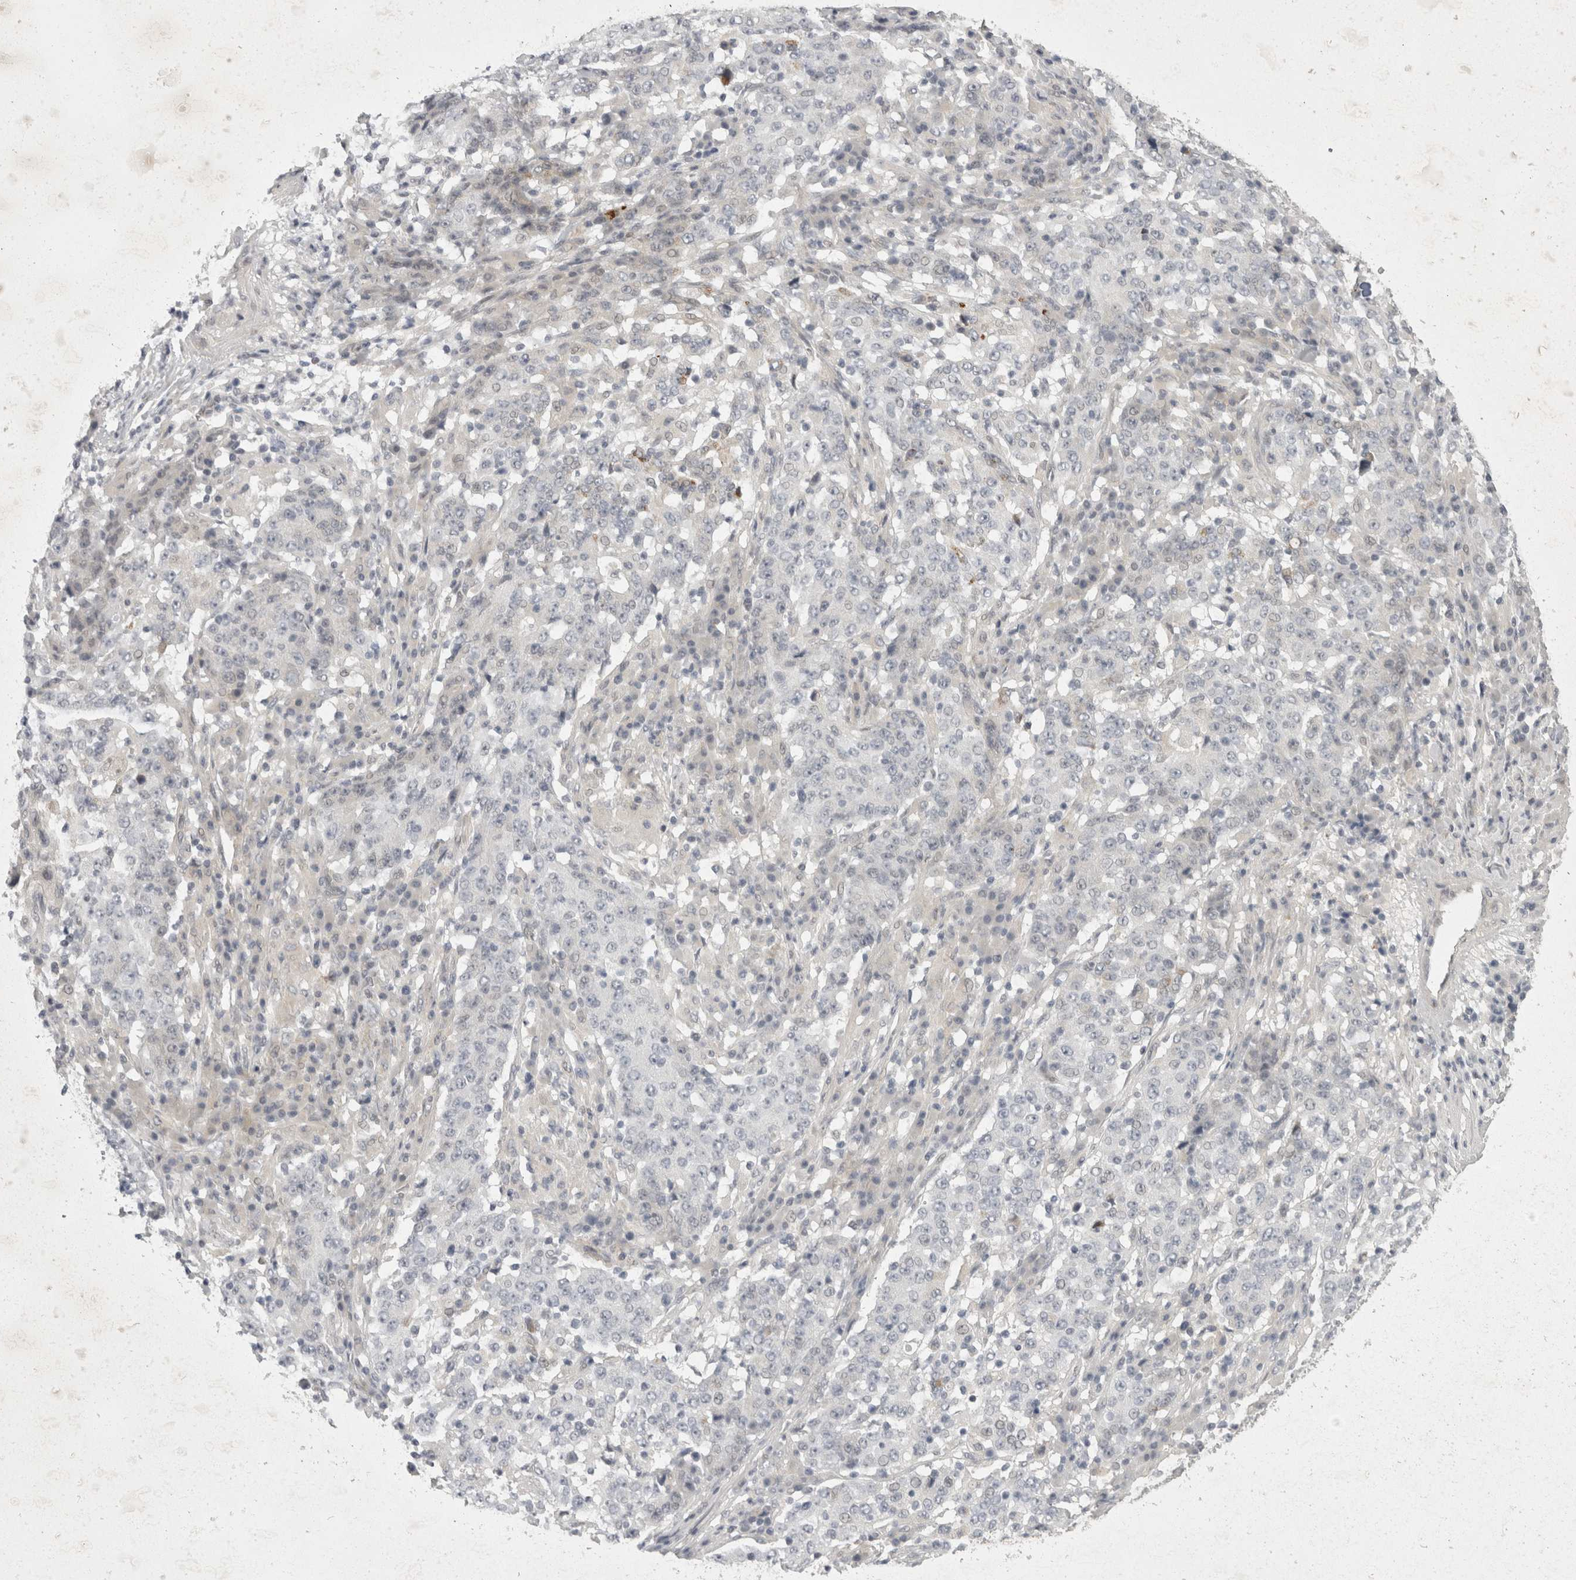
{"staining": {"intensity": "negative", "quantity": "none", "location": "none"}, "tissue": "stomach cancer", "cell_type": "Tumor cells", "image_type": "cancer", "snomed": [{"axis": "morphology", "description": "Adenocarcinoma, NOS"}, {"axis": "topography", "description": "Stomach"}], "caption": "Micrograph shows no significant protein positivity in tumor cells of adenocarcinoma (stomach).", "gene": "TOM1L2", "patient": {"sex": "male", "age": 59}}